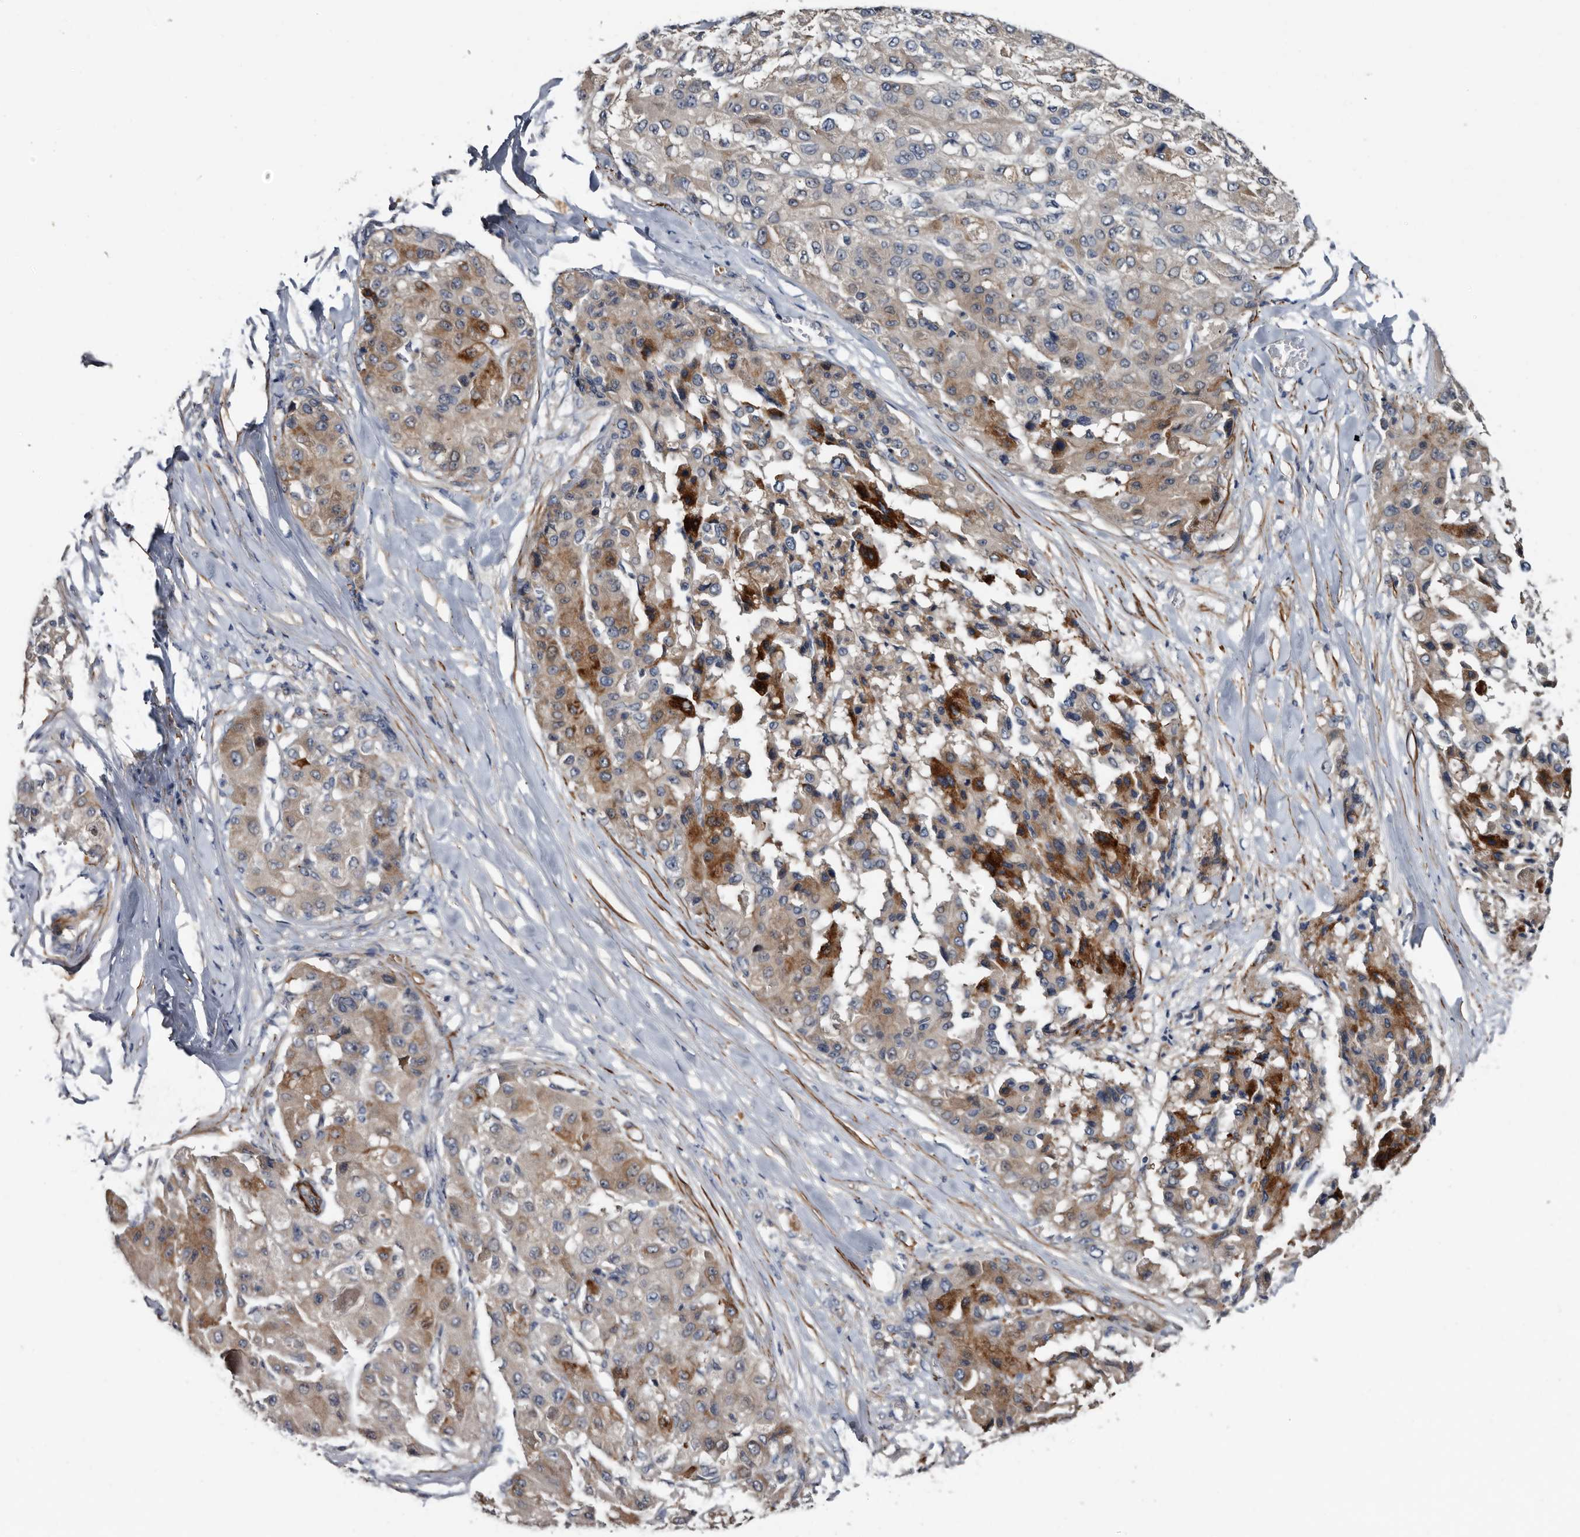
{"staining": {"intensity": "strong", "quantity": "<25%", "location": "cytoplasmic/membranous"}, "tissue": "liver cancer", "cell_type": "Tumor cells", "image_type": "cancer", "snomed": [{"axis": "morphology", "description": "Carcinoma, Hepatocellular, NOS"}, {"axis": "topography", "description": "Liver"}], "caption": "Liver hepatocellular carcinoma stained for a protein shows strong cytoplasmic/membranous positivity in tumor cells. (DAB (3,3'-diaminobenzidine) IHC with brightfield microscopy, high magnification).", "gene": "IARS1", "patient": {"sex": "male", "age": 80}}